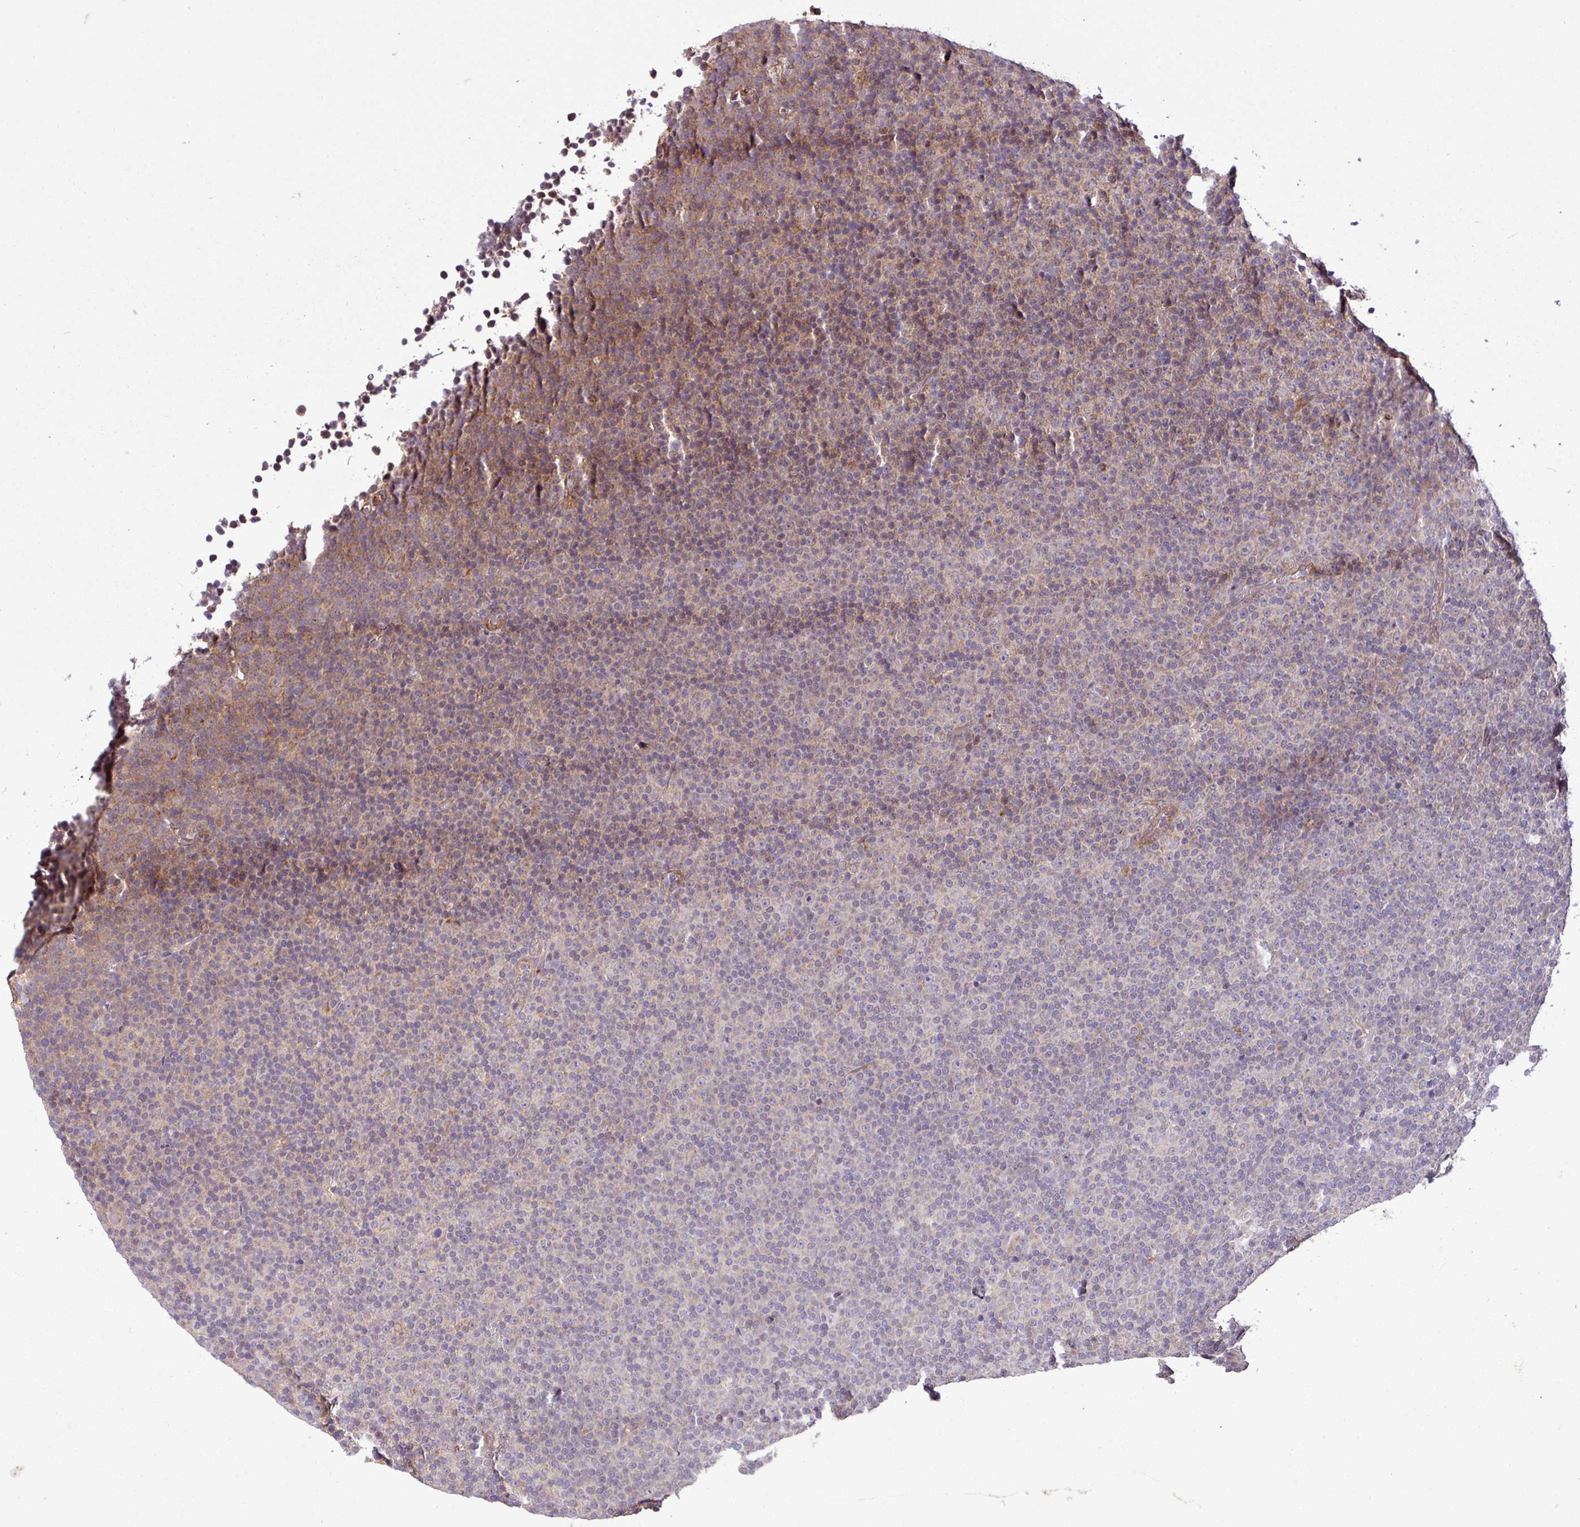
{"staining": {"intensity": "moderate", "quantity": "<25%", "location": "cytoplasmic/membranous"}, "tissue": "lymphoma", "cell_type": "Tumor cells", "image_type": "cancer", "snomed": [{"axis": "morphology", "description": "Malignant lymphoma, non-Hodgkin's type, Low grade"}, {"axis": "topography", "description": "Lymph node"}], "caption": "Lymphoma stained with a protein marker reveals moderate staining in tumor cells.", "gene": "XIAP", "patient": {"sex": "female", "age": 67}}